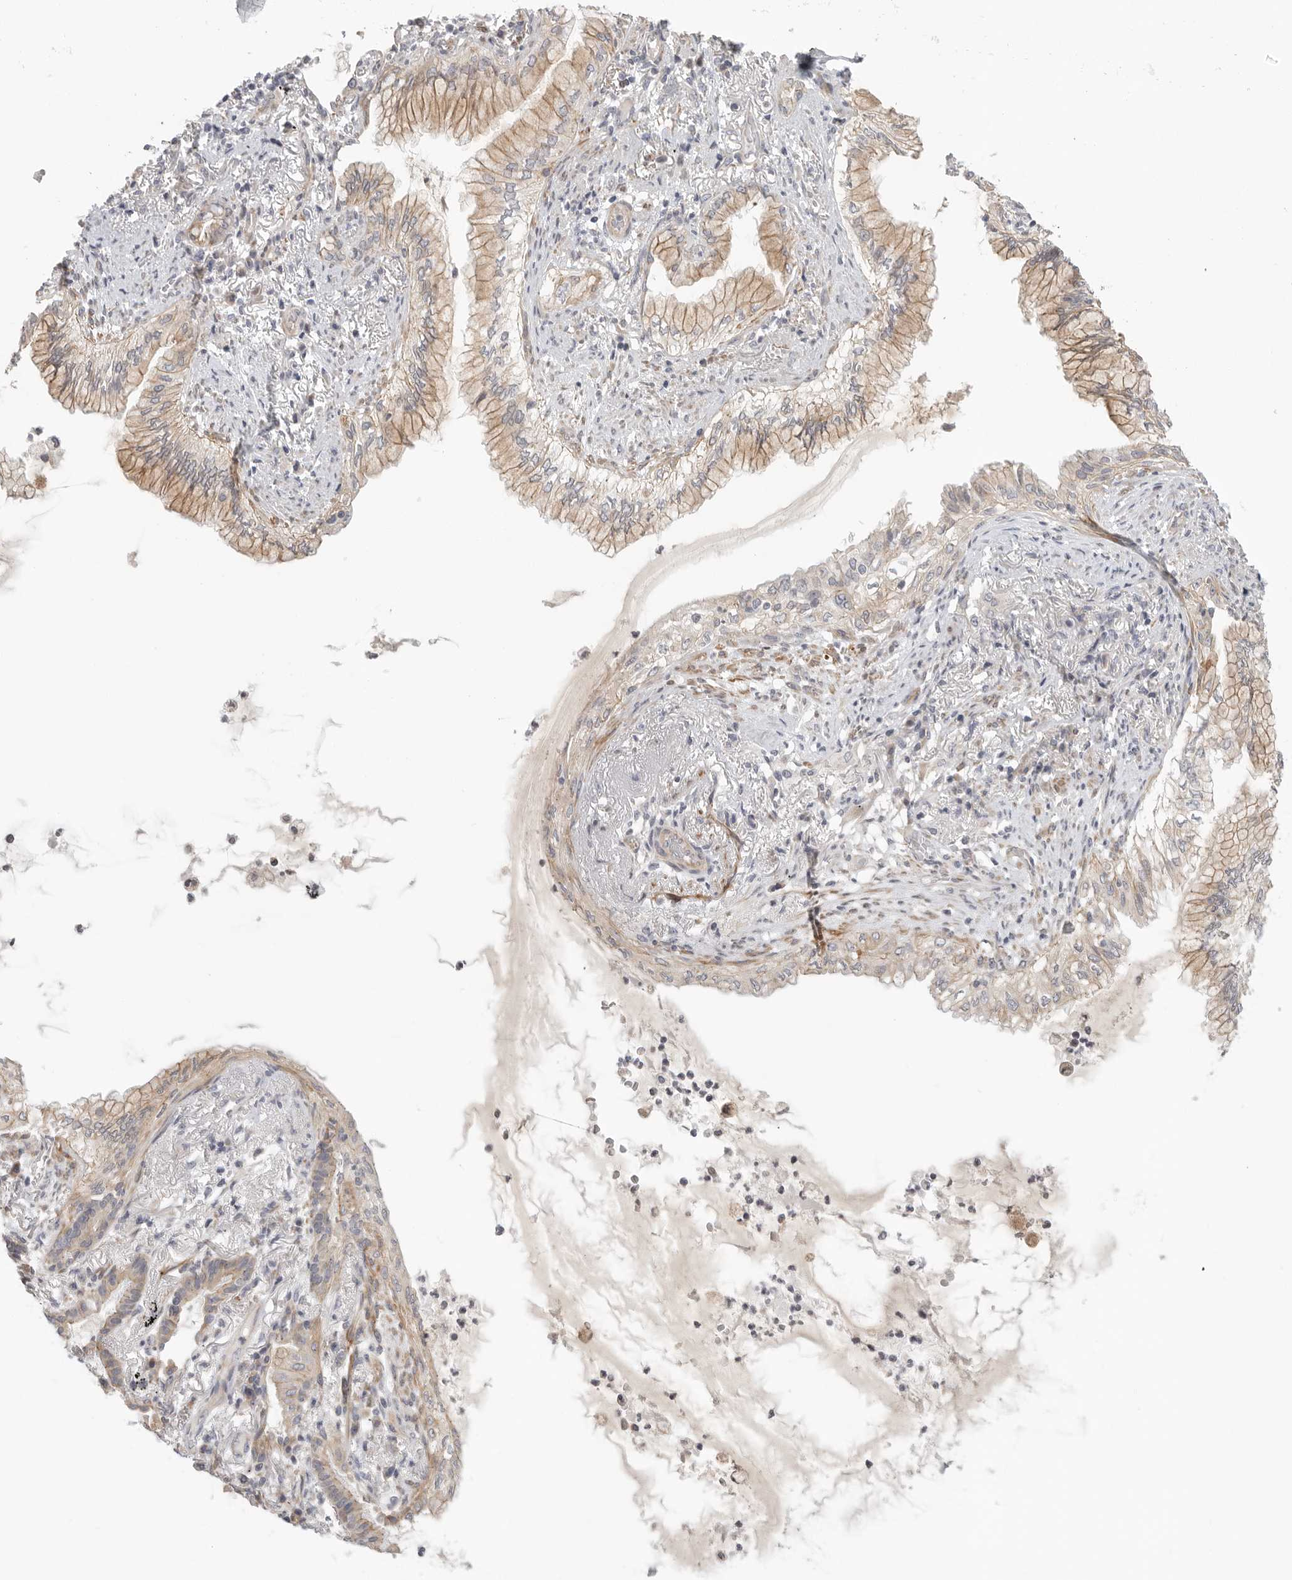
{"staining": {"intensity": "weak", "quantity": "<25%", "location": "cytoplasmic/membranous"}, "tissue": "lung cancer", "cell_type": "Tumor cells", "image_type": "cancer", "snomed": [{"axis": "morphology", "description": "Adenocarcinoma, NOS"}, {"axis": "topography", "description": "Lung"}], "caption": "A micrograph of human lung cancer is negative for staining in tumor cells.", "gene": "STAB2", "patient": {"sex": "female", "age": 70}}